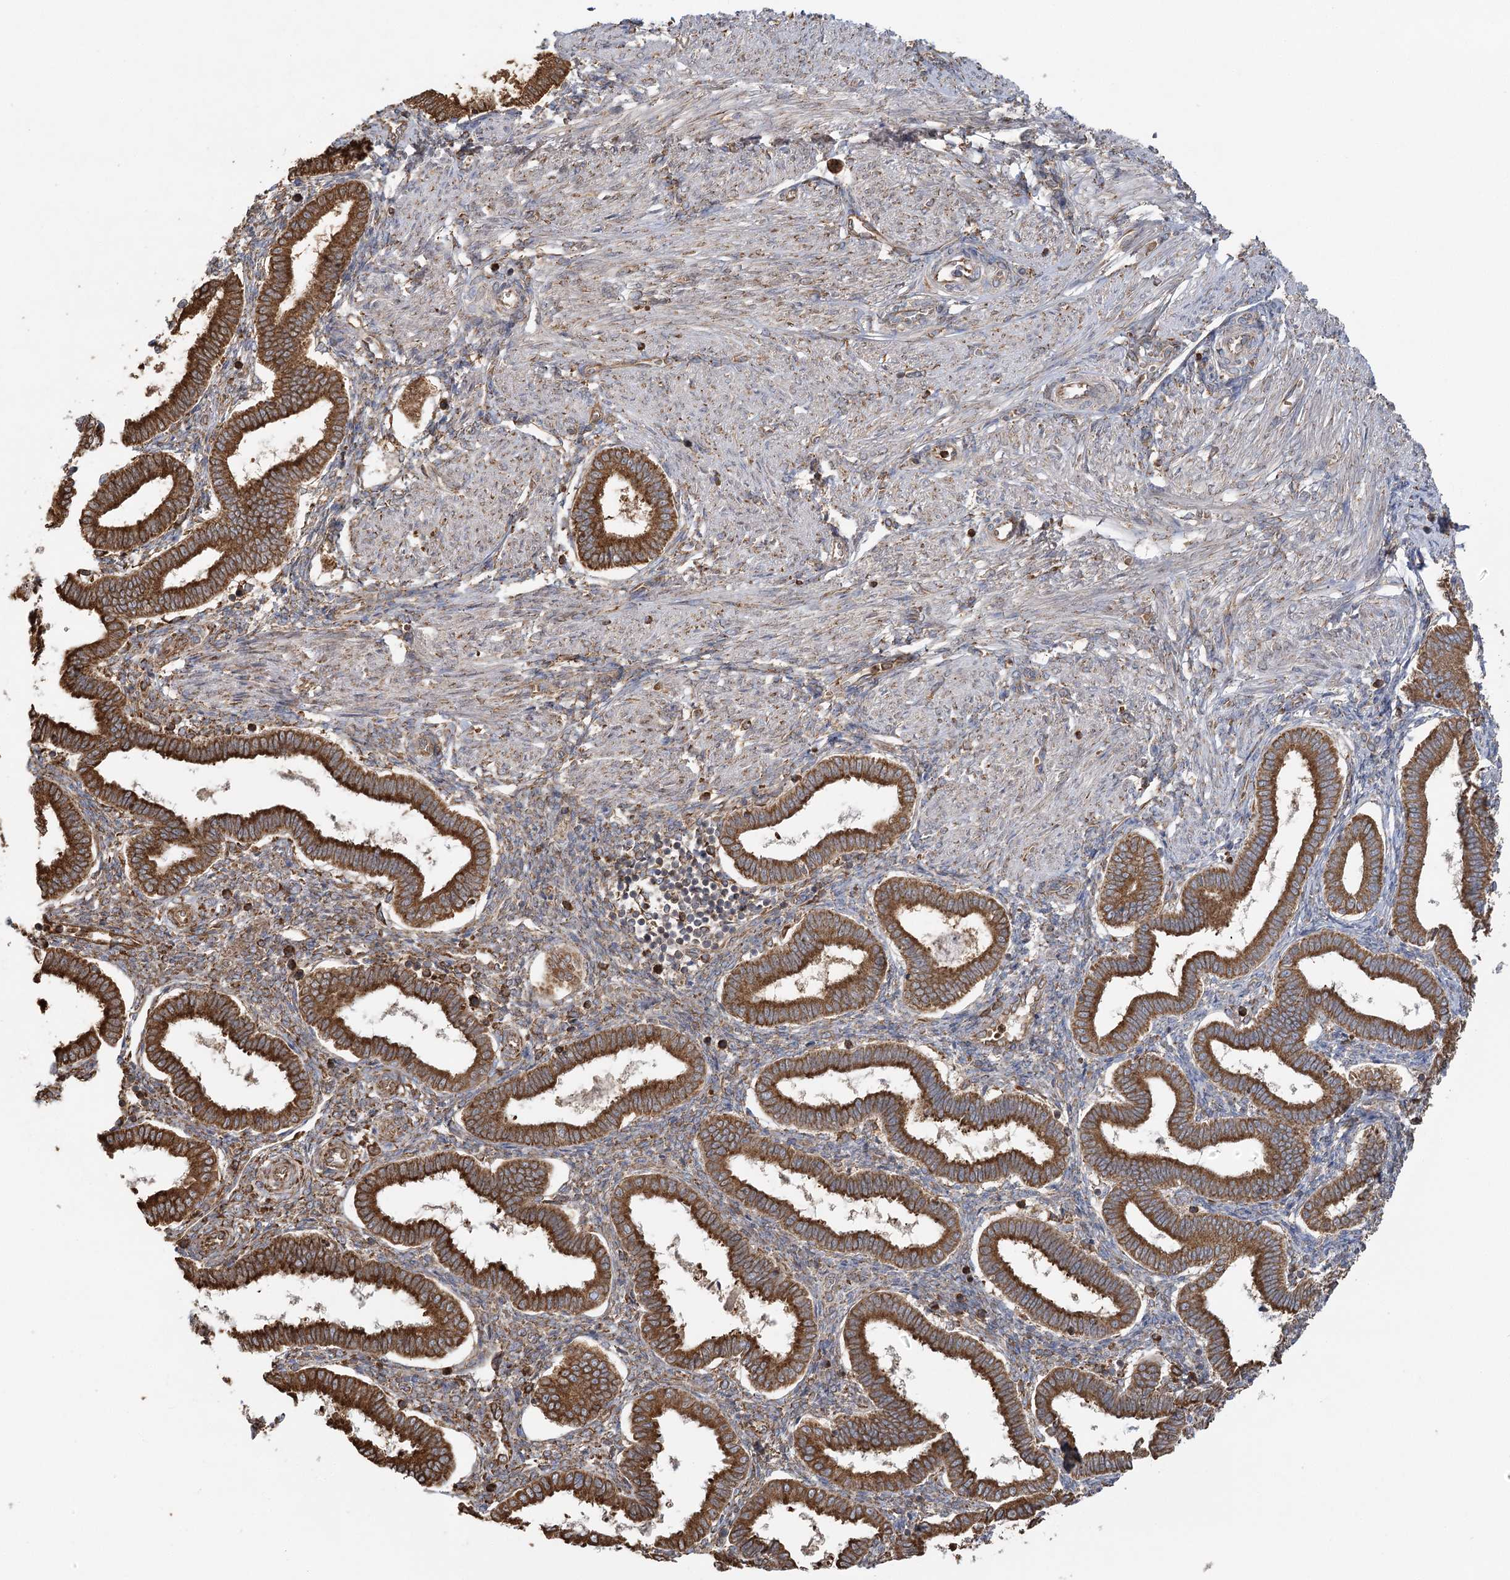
{"staining": {"intensity": "strong", "quantity": "25%-75%", "location": "cytoplasmic/membranous"}, "tissue": "endometrium", "cell_type": "Cells in endometrial stroma", "image_type": "normal", "snomed": [{"axis": "morphology", "description": "Normal tissue, NOS"}, {"axis": "topography", "description": "Endometrium"}], "caption": "High-power microscopy captured an IHC photomicrograph of normal endometrium, revealing strong cytoplasmic/membranous expression in about 25%-75% of cells in endometrial stroma.", "gene": "ACAP2", "patient": {"sex": "female", "age": 24}}